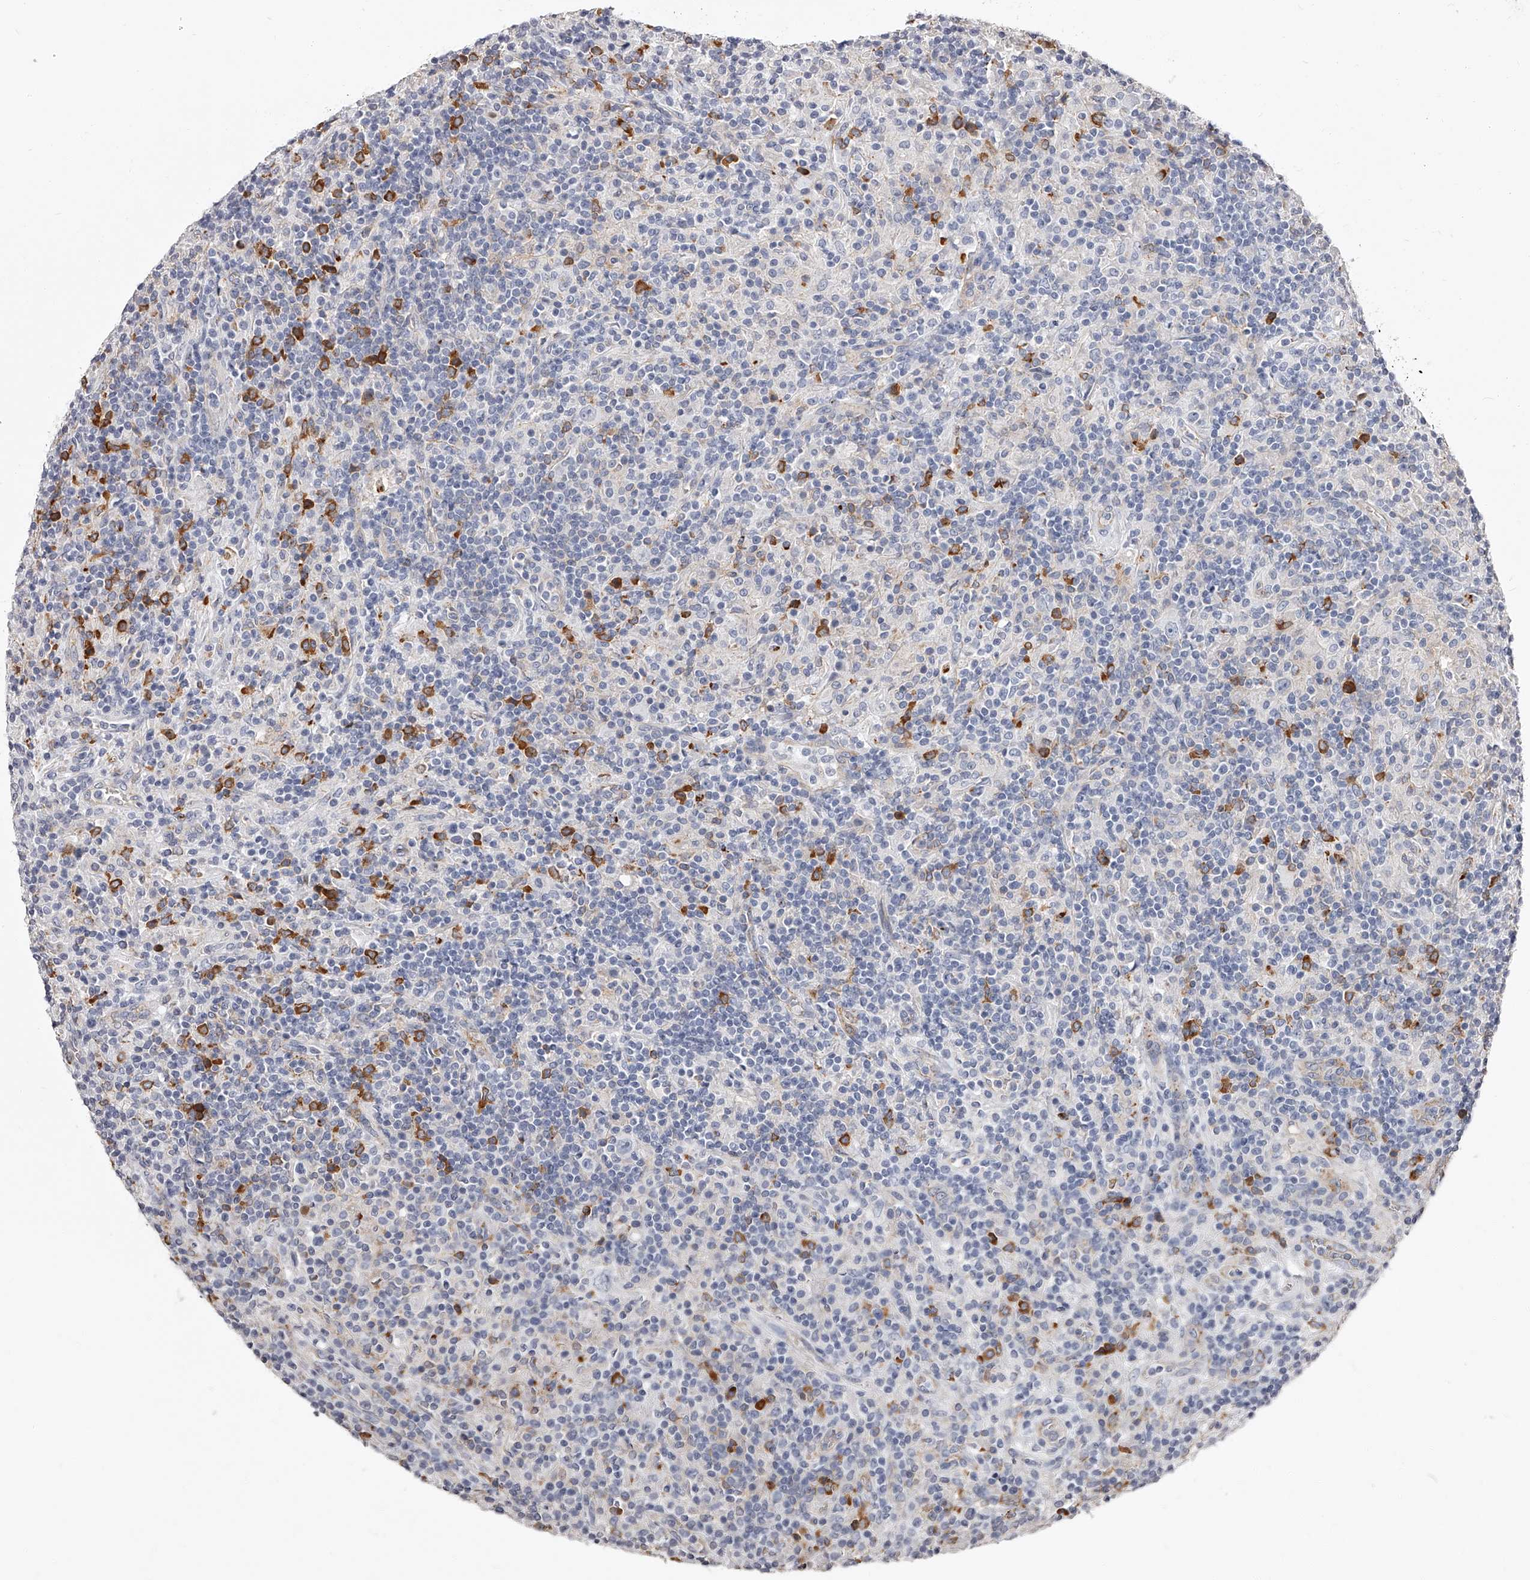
{"staining": {"intensity": "negative", "quantity": "none", "location": "none"}, "tissue": "lymphoma", "cell_type": "Tumor cells", "image_type": "cancer", "snomed": [{"axis": "morphology", "description": "Hodgkin's disease, NOS"}, {"axis": "topography", "description": "Lymph node"}], "caption": "This is a image of immunohistochemistry (IHC) staining of Hodgkin's disease, which shows no staining in tumor cells.", "gene": "PACSIN1", "patient": {"sex": "male", "age": 70}}